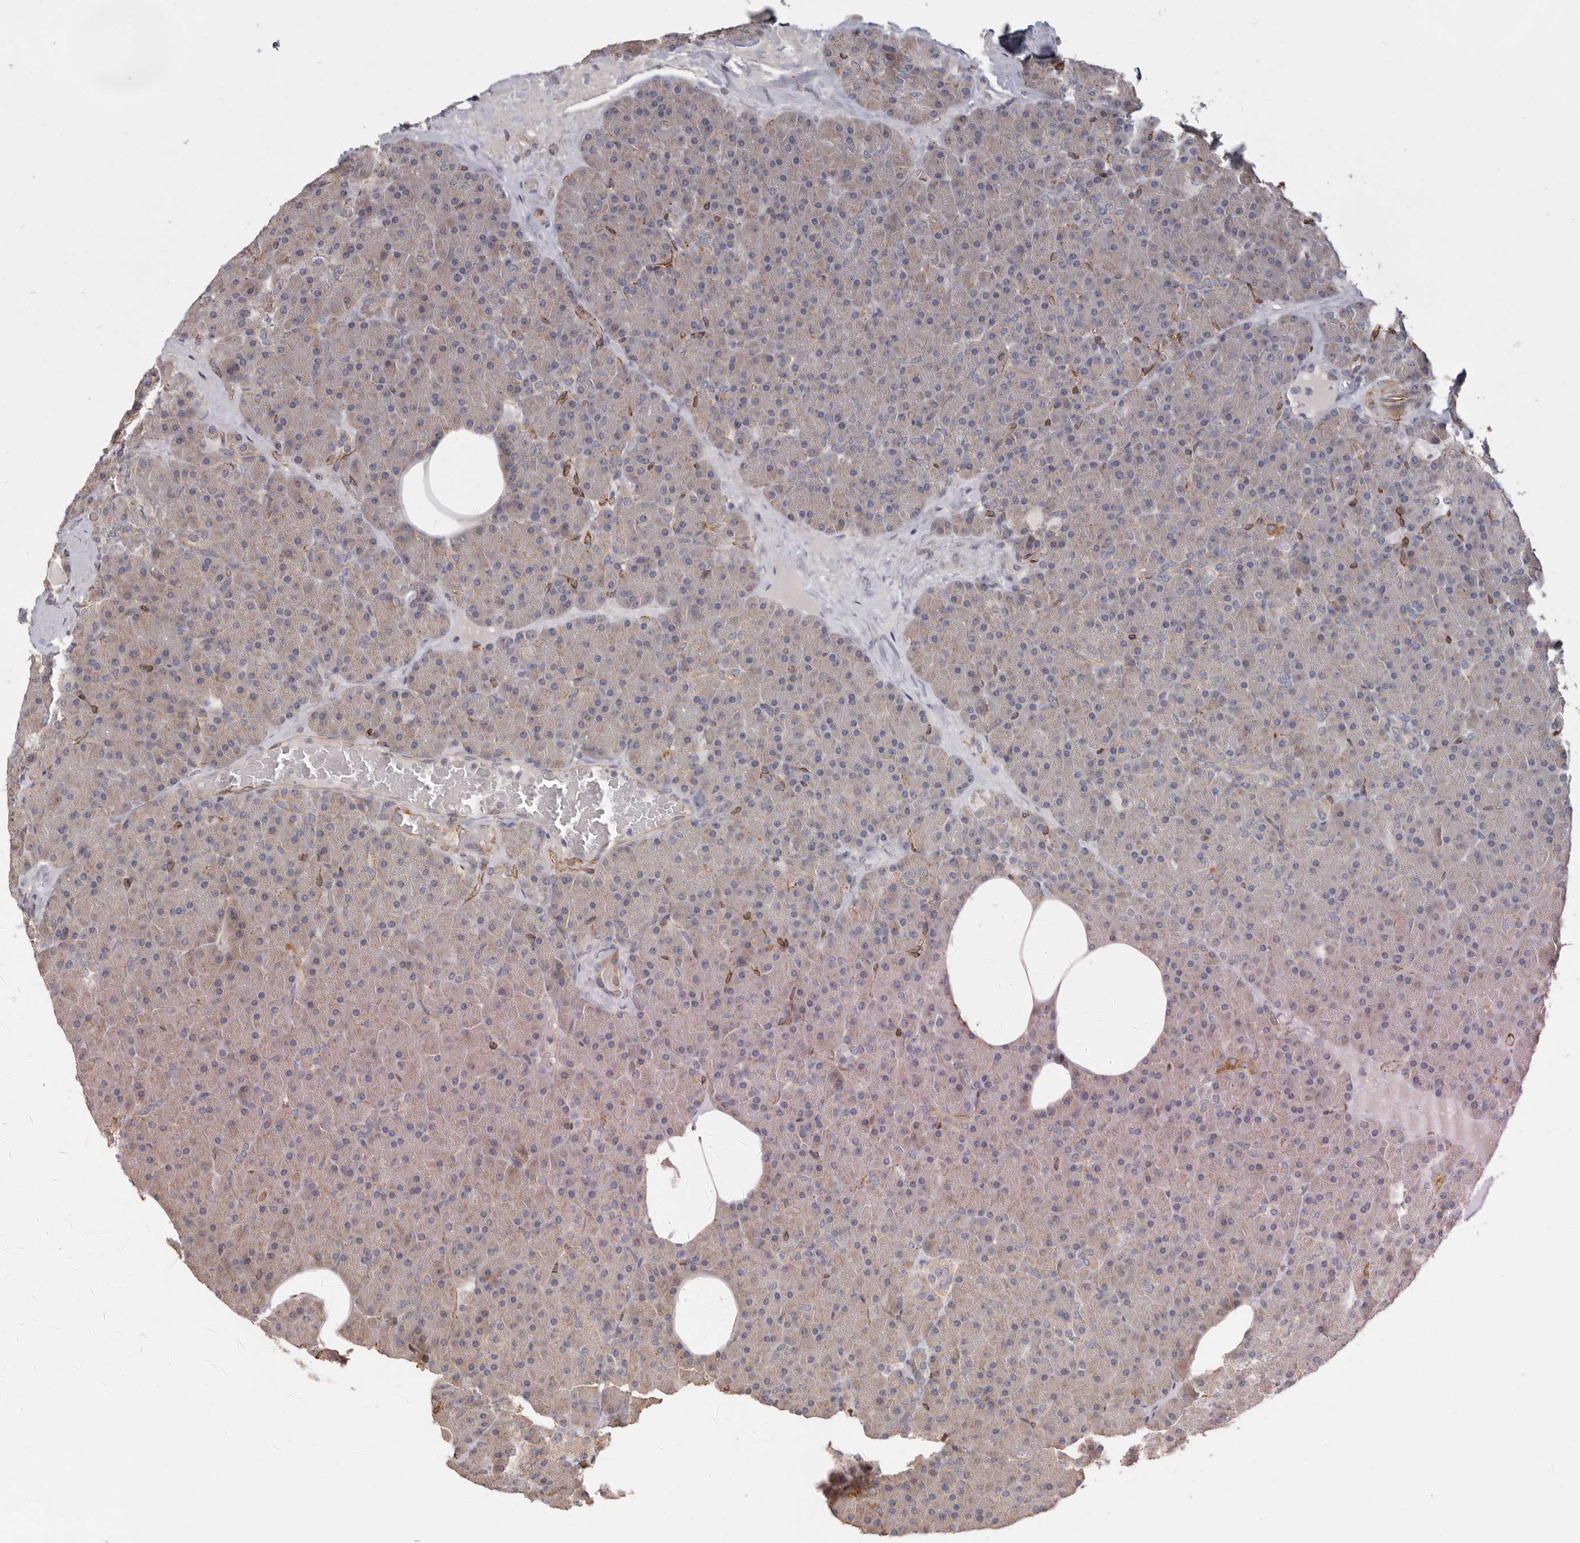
{"staining": {"intensity": "weak", "quantity": "<25%", "location": "cytoplasmic/membranous"}, "tissue": "pancreas", "cell_type": "Exocrine glandular cells", "image_type": "normal", "snomed": [{"axis": "morphology", "description": "Normal tissue, NOS"}, {"axis": "morphology", "description": "Carcinoid, malignant, NOS"}, {"axis": "topography", "description": "Pancreas"}], "caption": "A micrograph of pancreas stained for a protein reveals no brown staining in exocrine glandular cells. (Brightfield microscopy of DAB (3,3'-diaminobenzidine) immunohistochemistry at high magnification).", "gene": "SPRING1", "patient": {"sex": "female", "age": 35}}